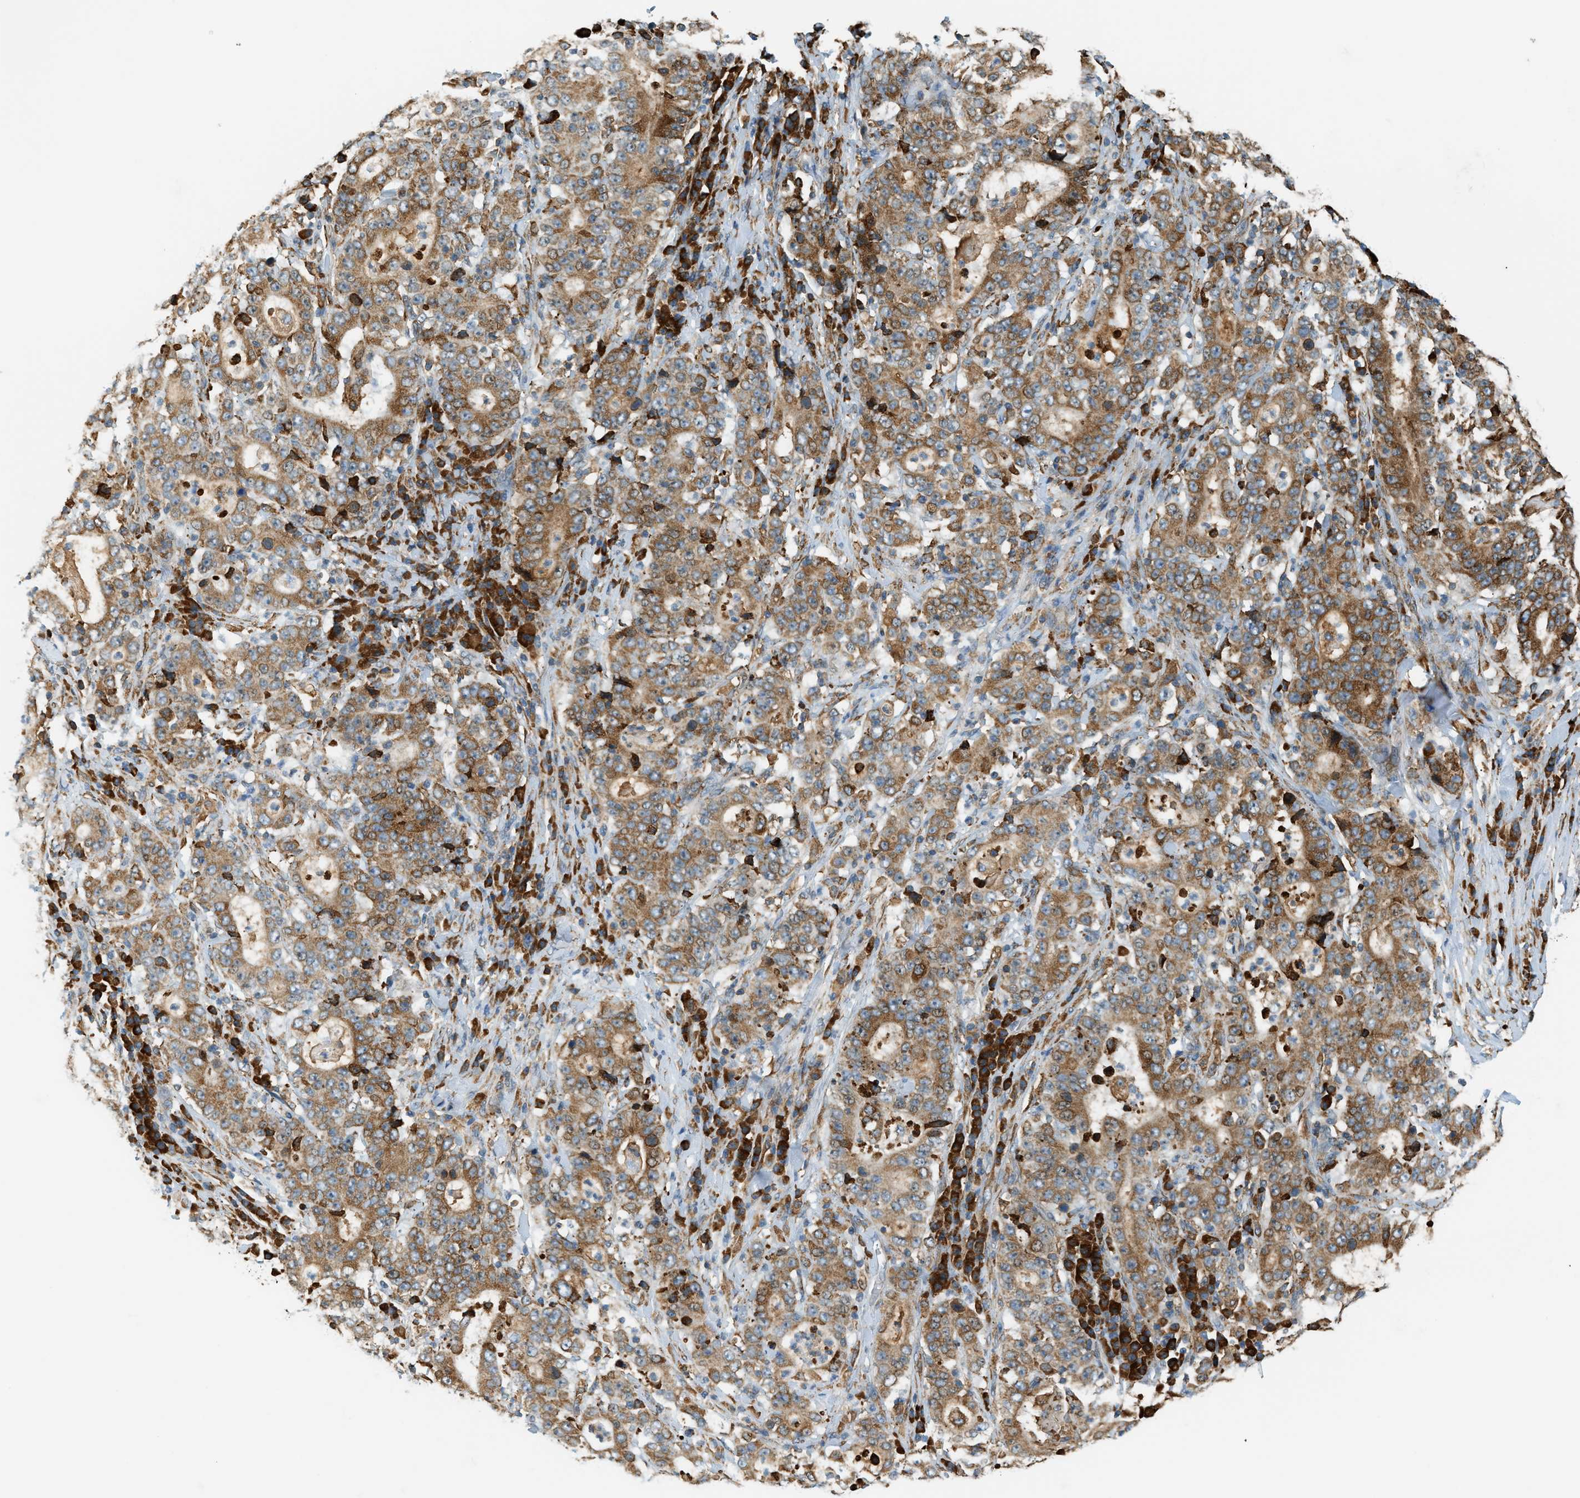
{"staining": {"intensity": "moderate", "quantity": ">75%", "location": "cytoplasmic/membranous"}, "tissue": "stomach cancer", "cell_type": "Tumor cells", "image_type": "cancer", "snomed": [{"axis": "morphology", "description": "Normal tissue, NOS"}, {"axis": "morphology", "description": "Adenocarcinoma, NOS"}, {"axis": "topography", "description": "Stomach, upper"}, {"axis": "topography", "description": "Stomach"}], "caption": "Immunohistochemical staining of stomach cancer displays moderate cytoplasmic/membranous protein staining in about >75% of tumor cells.", "gene": "SEMA4D", "patient": {"sex": "male", "age": 59}}